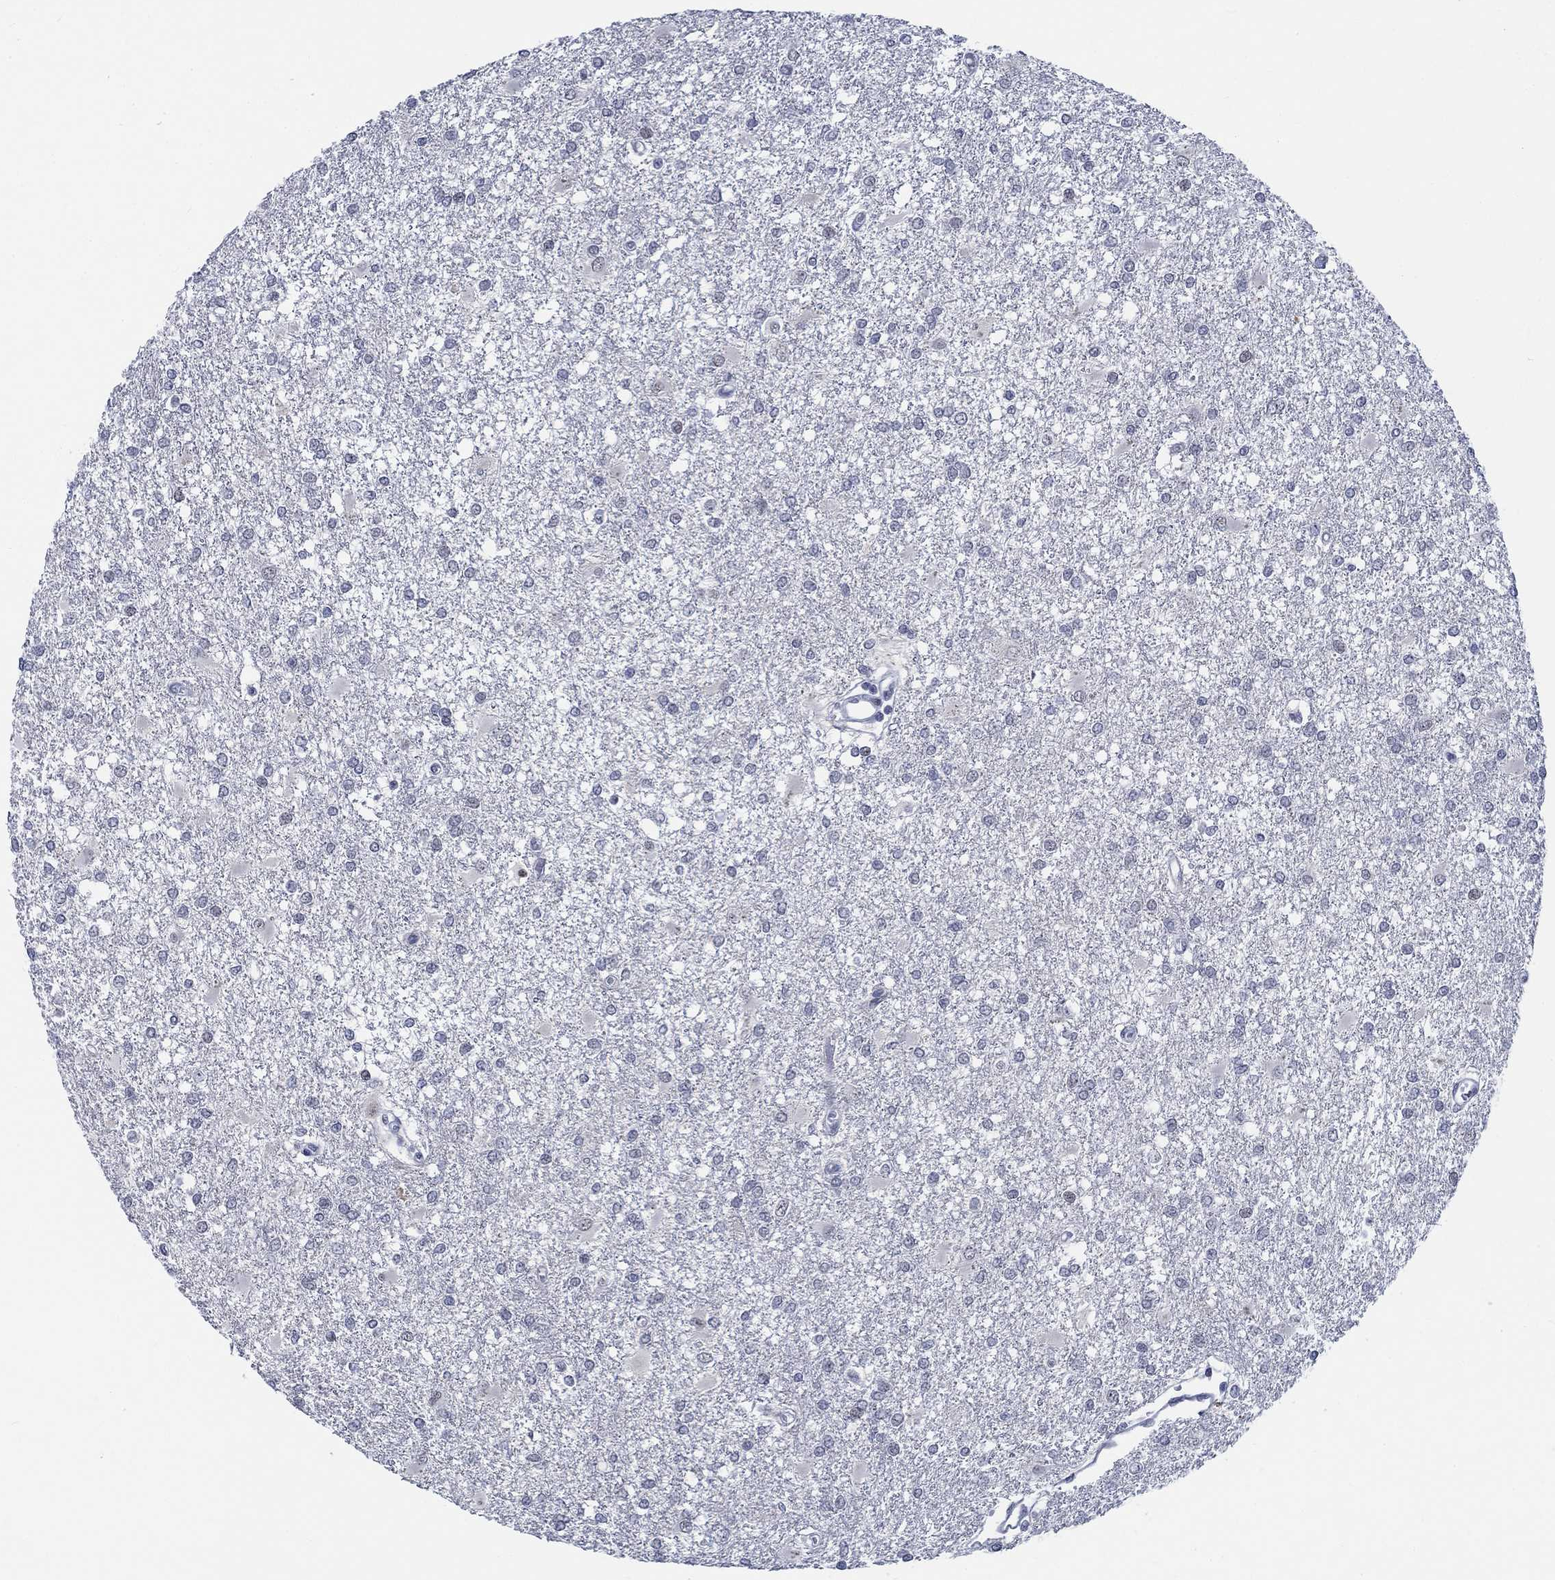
{"staining": {"intensity": "negative", "quantity": "none", "location": "none"}, "tissue": "glioma", "cell_type": "Tumor cells", "image_type": "cancer", "snomed": [{"axis": "morphology", "description": "Glioma, malignant, High grade"}, {"axis": "topography", "description": "Cerebral cortex"}], "caption": "Tumor cells are negative for brown protein staining in high-grade glioma (malignant).", "gene": "NEU3", "patient": {"sex": "male", "age": 79}}